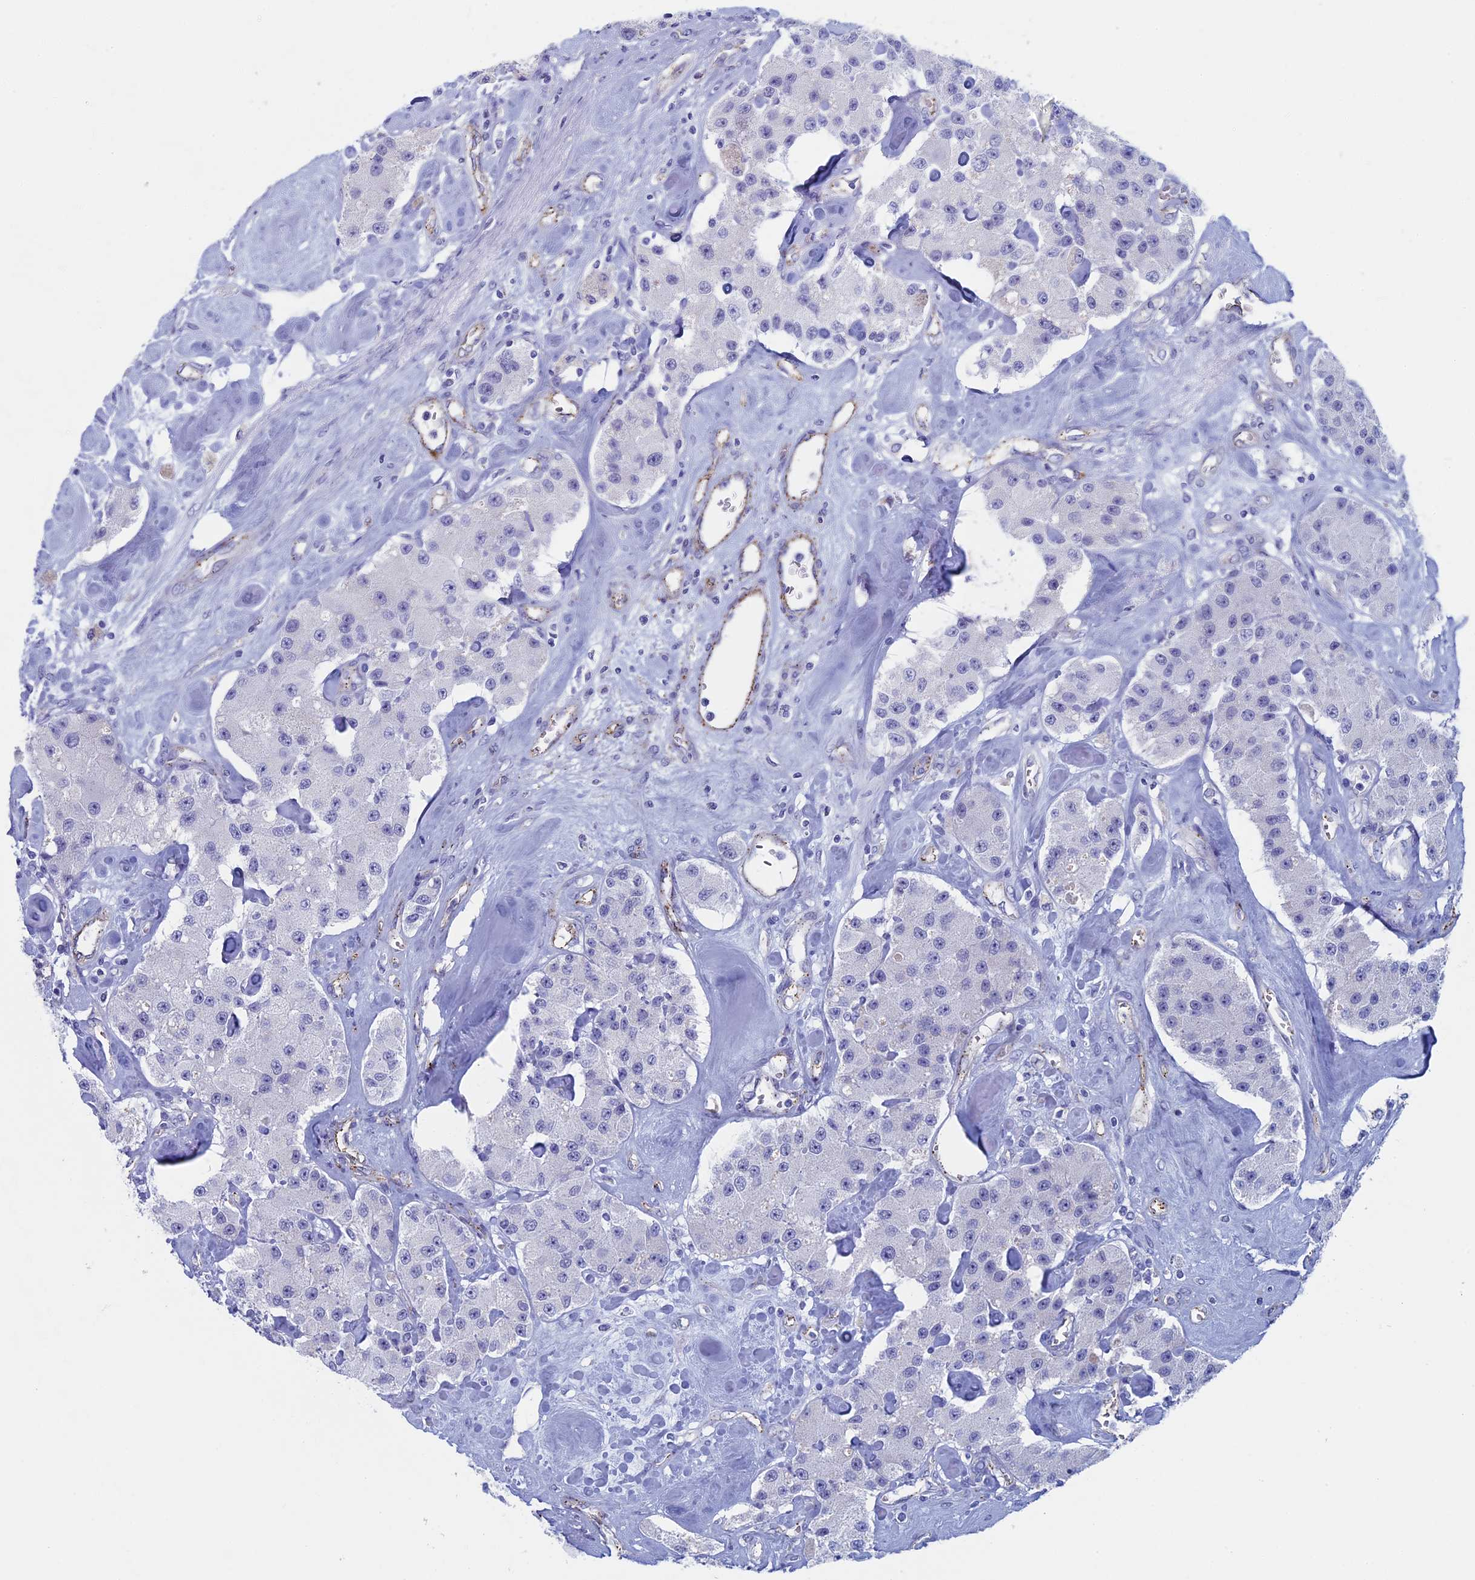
{"staining": {"intensity": "negative", "quantity": "none", "location": "none"}, "tissue": "carcinoid", "cell_type": "Tumor cells", "image_type": "cancer", "snomed": [{"axis": "morphology", "description": "Carcinoid, malignant, NOS"}, {"axis": "topography", "description": "Pancreas"}], "caption": "IHC micrograph of neoplastic tissue: human carcinoid stained with DAB (3,3'-diaminobenzidine) shows no significant protein positivity in tumor cells. Nuclei are stained in blue.", "gene": "MAGEB6", "patient": {"sex": "male", "age": 41}}